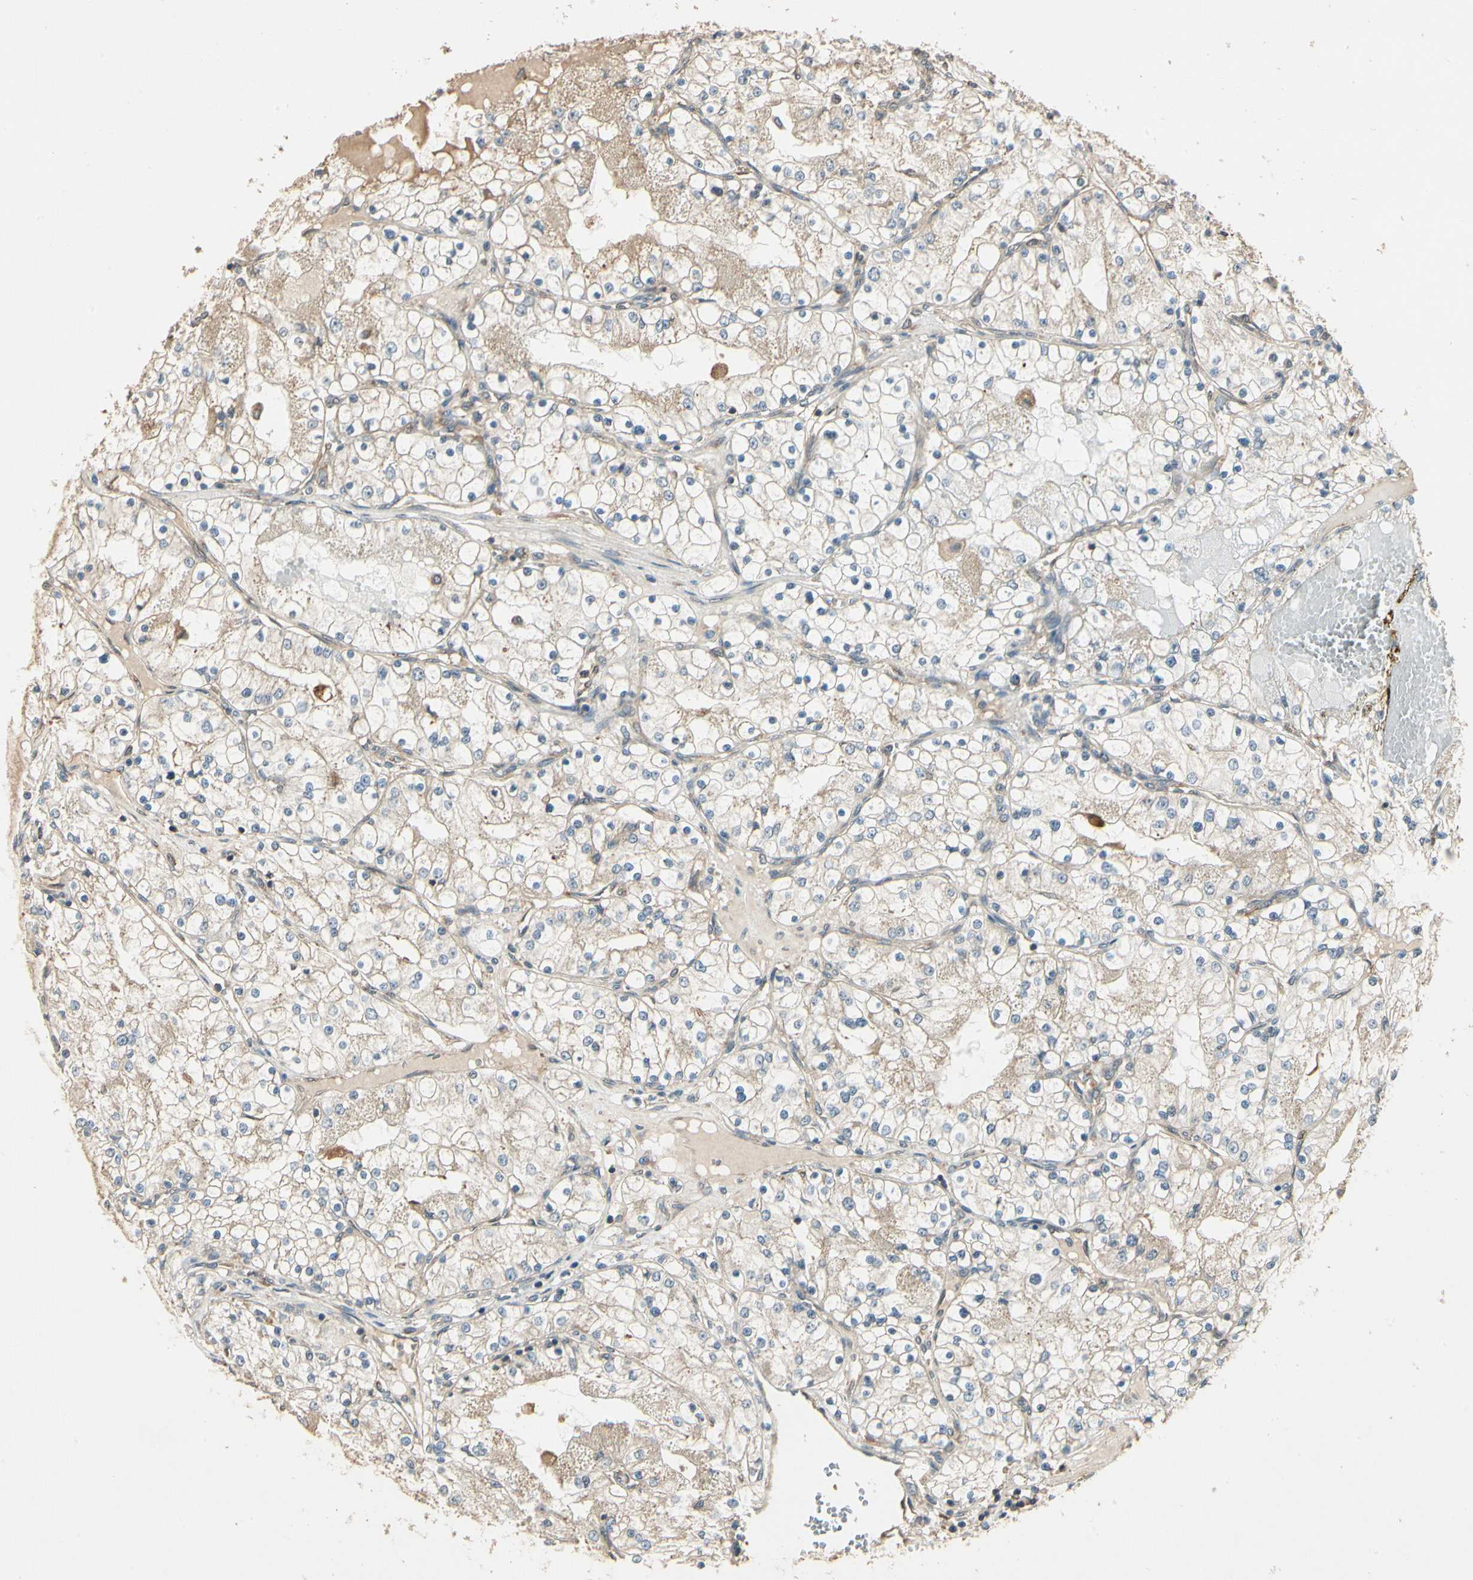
{"staining": {"intensity": "weak", "quantity": "25%-75%", "location": "cytoplasmic/membranous"}, "tissue": "renal cancer", "cell_type": "Tumor cells", "image_type": "cancer", "snomed": [{"axis": "morphology", "description": "Adenocarcinoma, NOS"}, {"axis": "topography", "description": "Kidney"}], "caption": "Adenocarcinoma (renal) stained for a protein (brown) demonstrates weak cytoplasmic/membranous positive positivity in about 25%-75% of tumor cells.", "gene": "CCT7", "patient": {"sex": "male", "age": 68}}